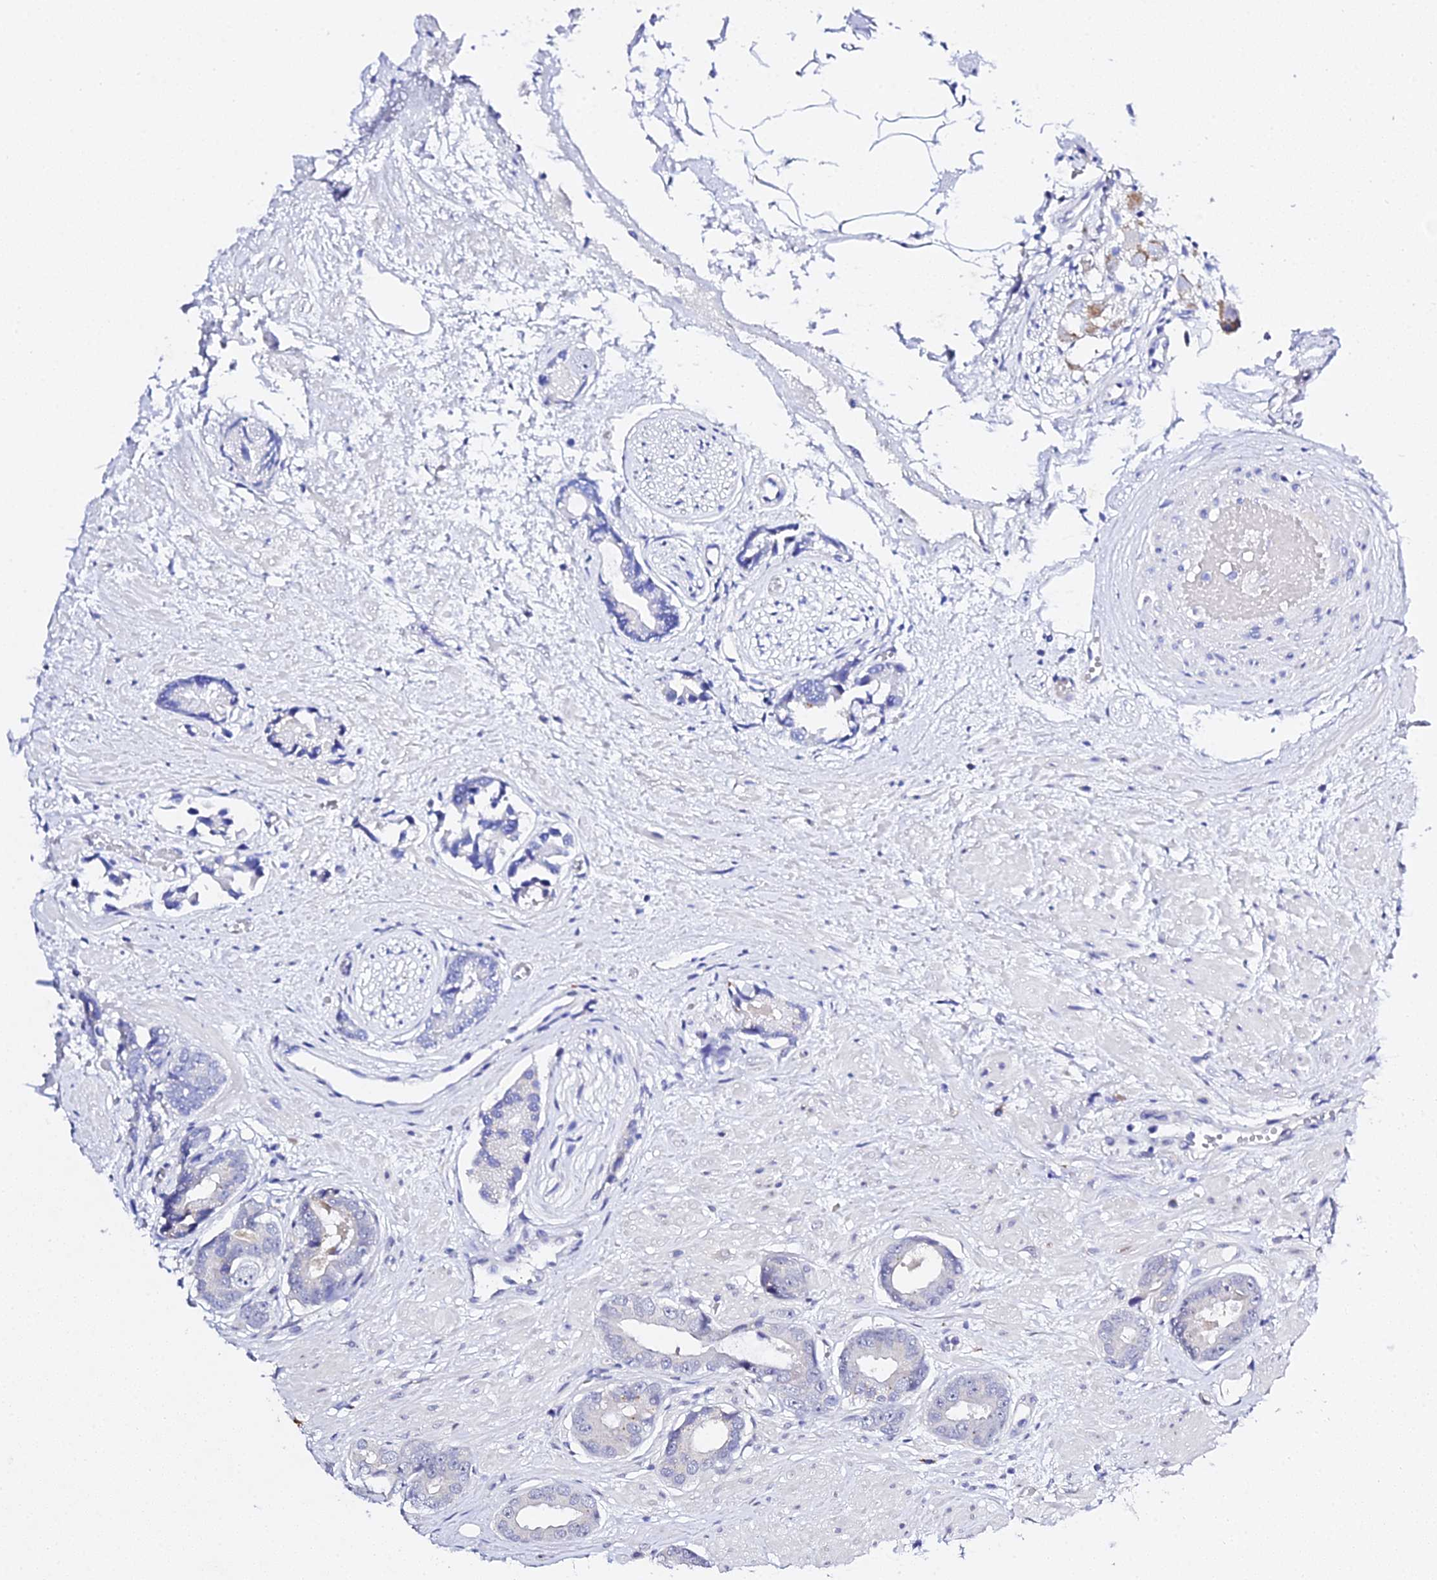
{"staining": {"intensity": "negative", "quantity": "none", "location": "none"}, "tissue": "prostate cancer", "cell_type": "Tumor cells", "image_type": "cancer", "snomed": [{"axis": "morphology", "description": "Adenocarcinoma, Low grade"}, {"axis": "topography", "description": "Prostate"}], "caption": "Immunohistochemistry photomicrograph of human prostate low-grade adenocarcinoma stained for a protein (brown), which demonstrates no staining in tumor cells.", "gene": "POFUT2", "patient": {"sex": "male", "age": 64}}